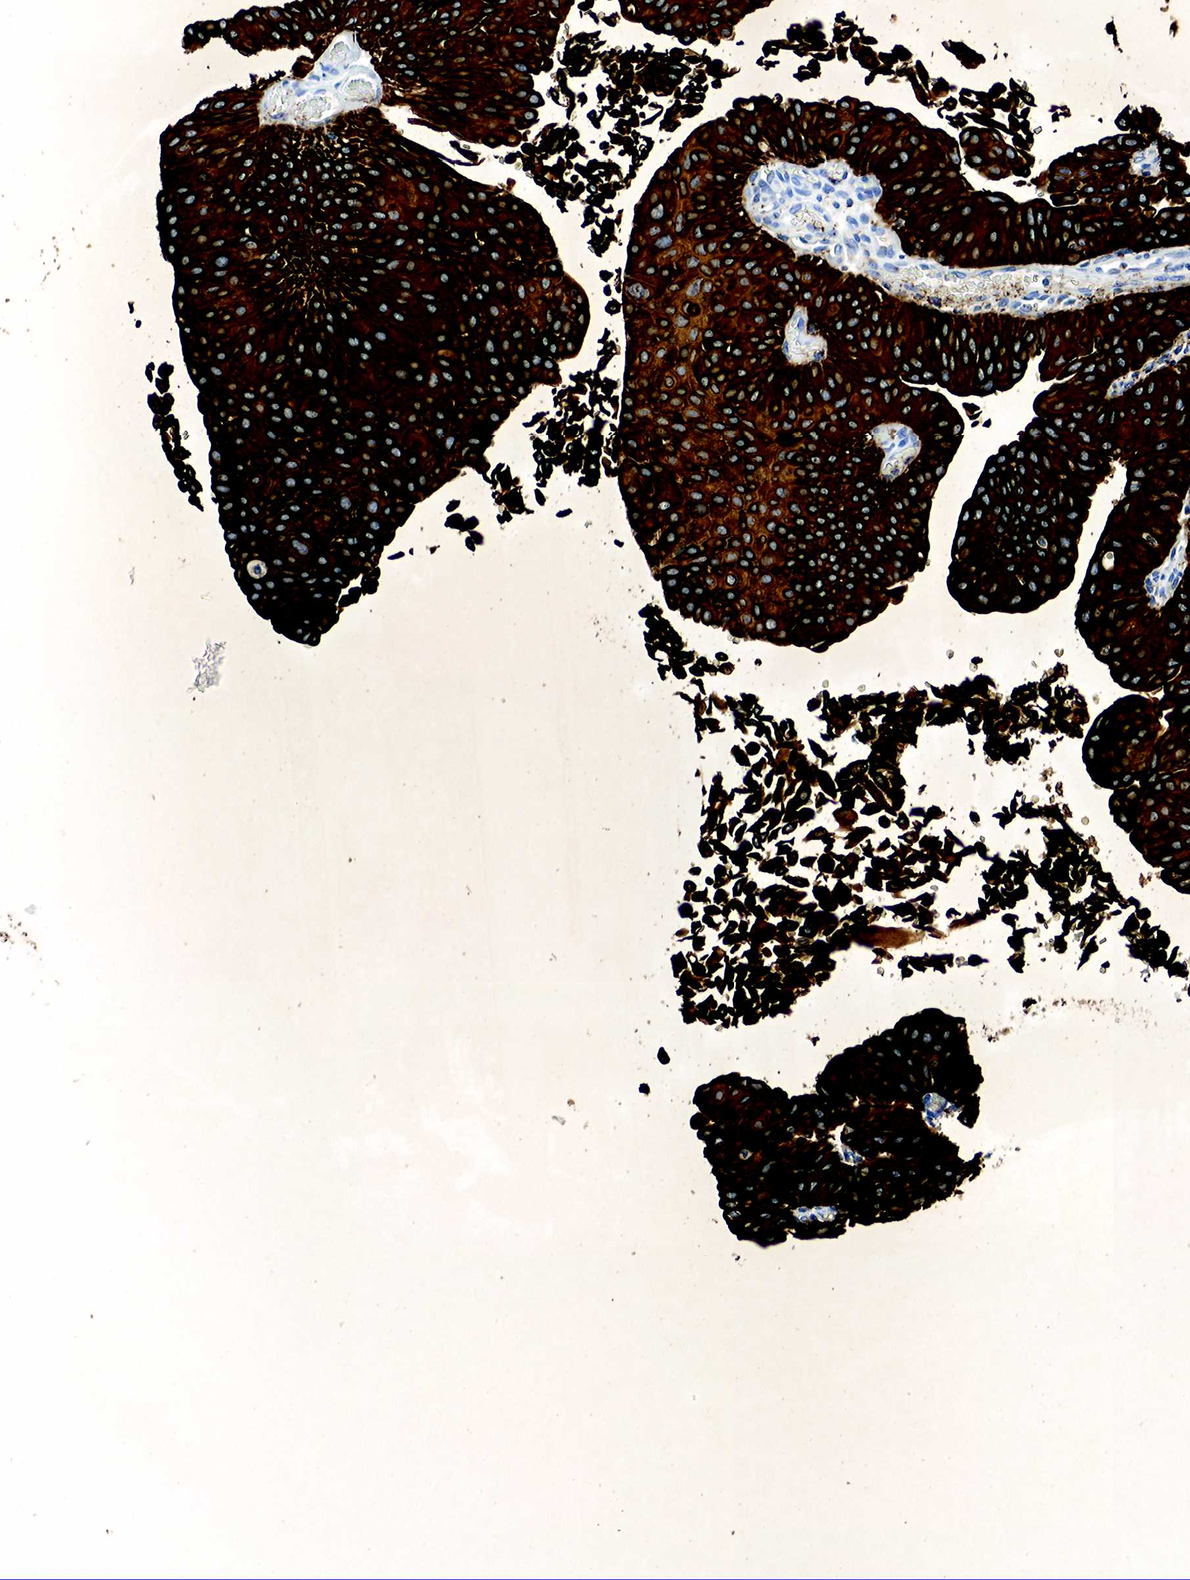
{"staining": {"intensity": "strong", "quantity": ">75%", "location": "cytoplasmic/membranous"}, "tissue": "urothelial cancer", "cell_type": "Tumor cells", "image_type": "cancer", "snomed": [{"axis": "morphology", "description": "Urothelial carcinoma, Low grade"}, {"axis": "topography", "description": "Urinary bladder"}], "caption": "Human low-grade urothelial carcinoma stained for a protein (brown) displays strong cytoplasmic/membranous positive positivity in approximately >75% of tumor cells.", "gene": "KRT7", "patient": {"sex": "male", "age": 64}}